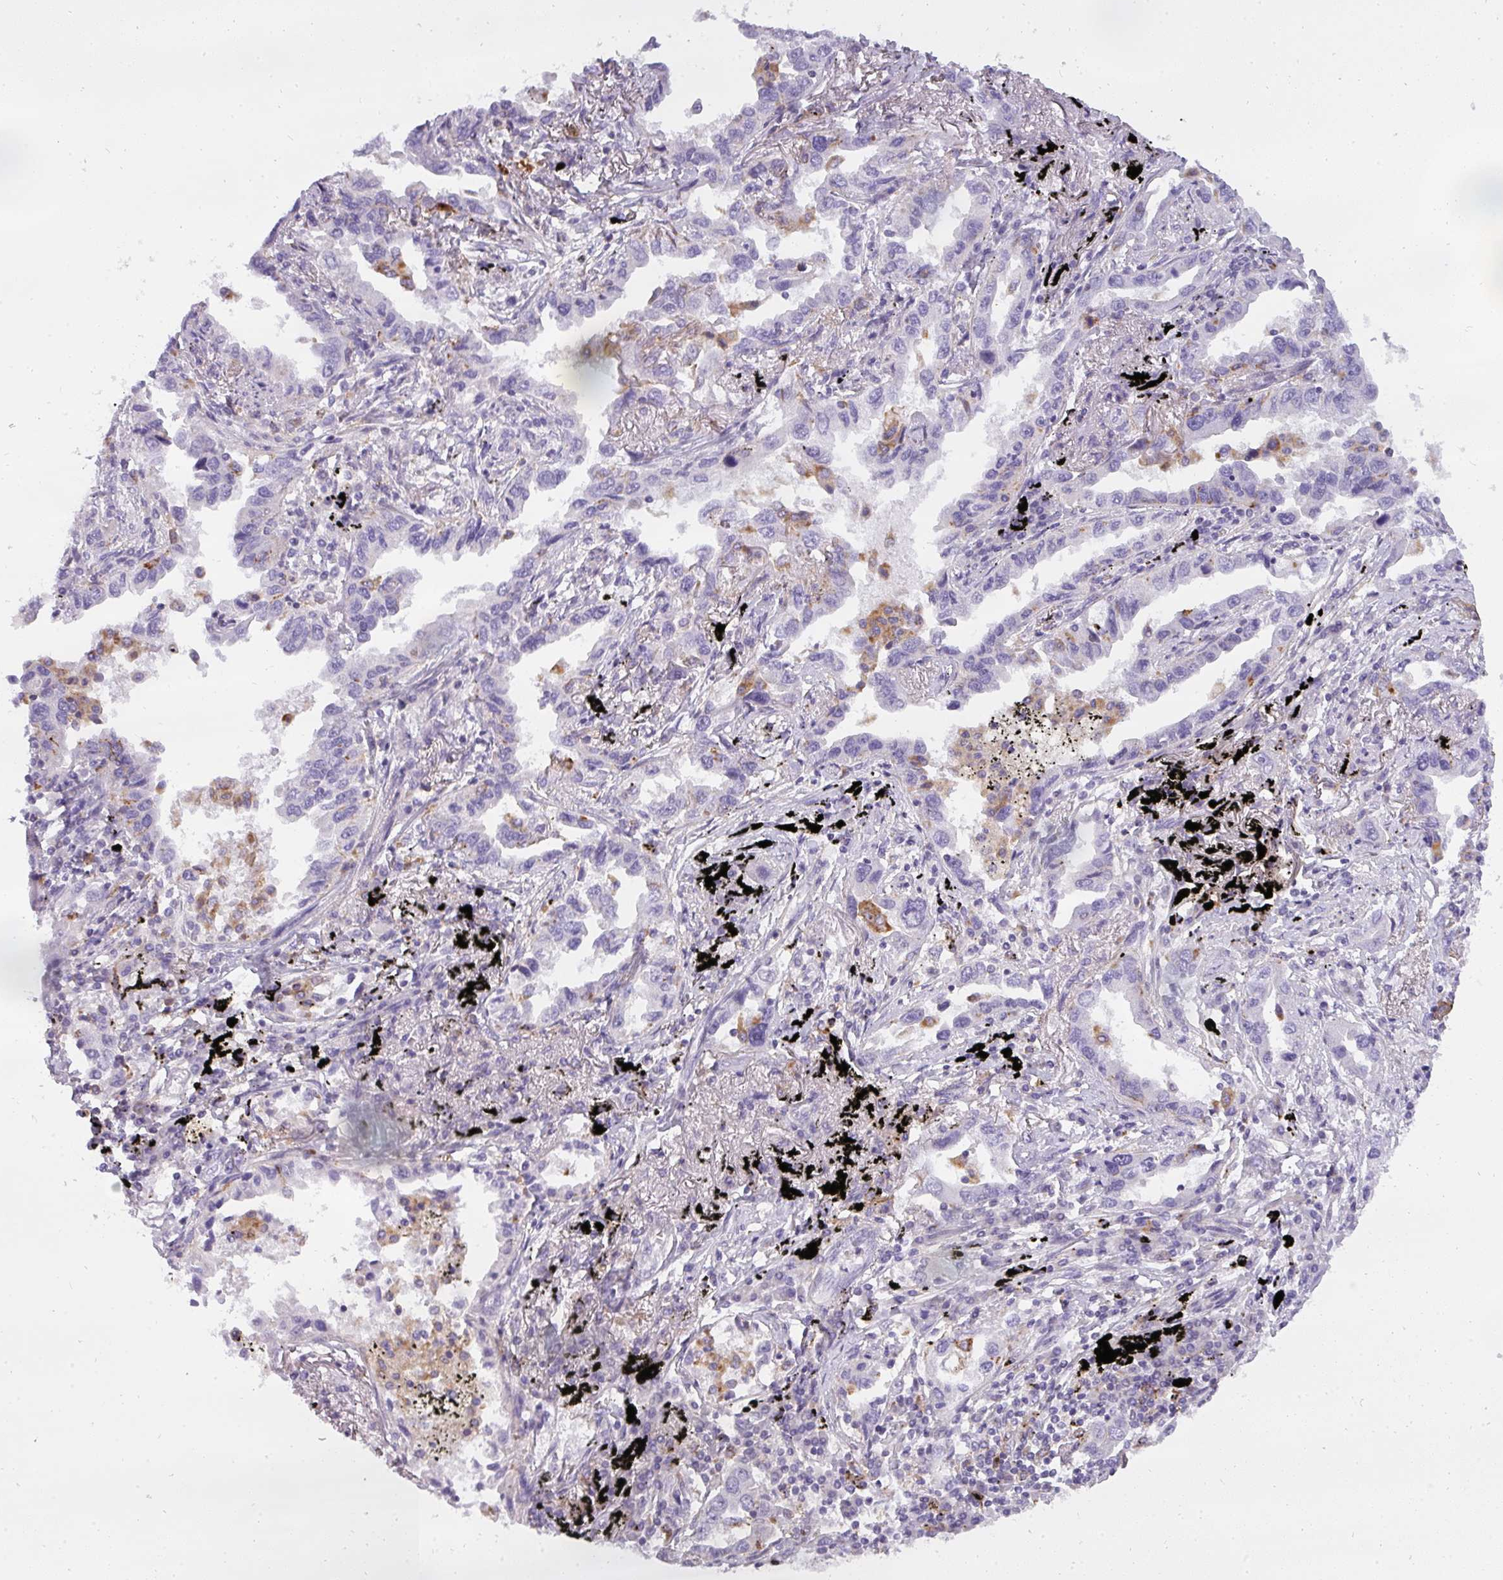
{"staining": {"intensity": "moderate", "quantity": "<25%", "location": "cytoplasmic/membranous"}, "tissue": "lung cancer", "cell_type": "Tumor cells", "image_type": "cancer", "snomed": [{"axis": "morphology", "description": "Adenocarcinoma, NOS"}, {"axis": "topography", "description": "Lung"}], "caption": "Immunohistochemistry image of neoplastic tissue: human adenocarcinoma (lung) stained using IHC exhibits low levels of moderate protein expression localized specifically in the cytoplasmic/membranous of tumor cells, appearing as a cytoplasmic/membranous brown color.", "gene": "ATP6V1D", "patient": {"sex": "male", "age": 67}}